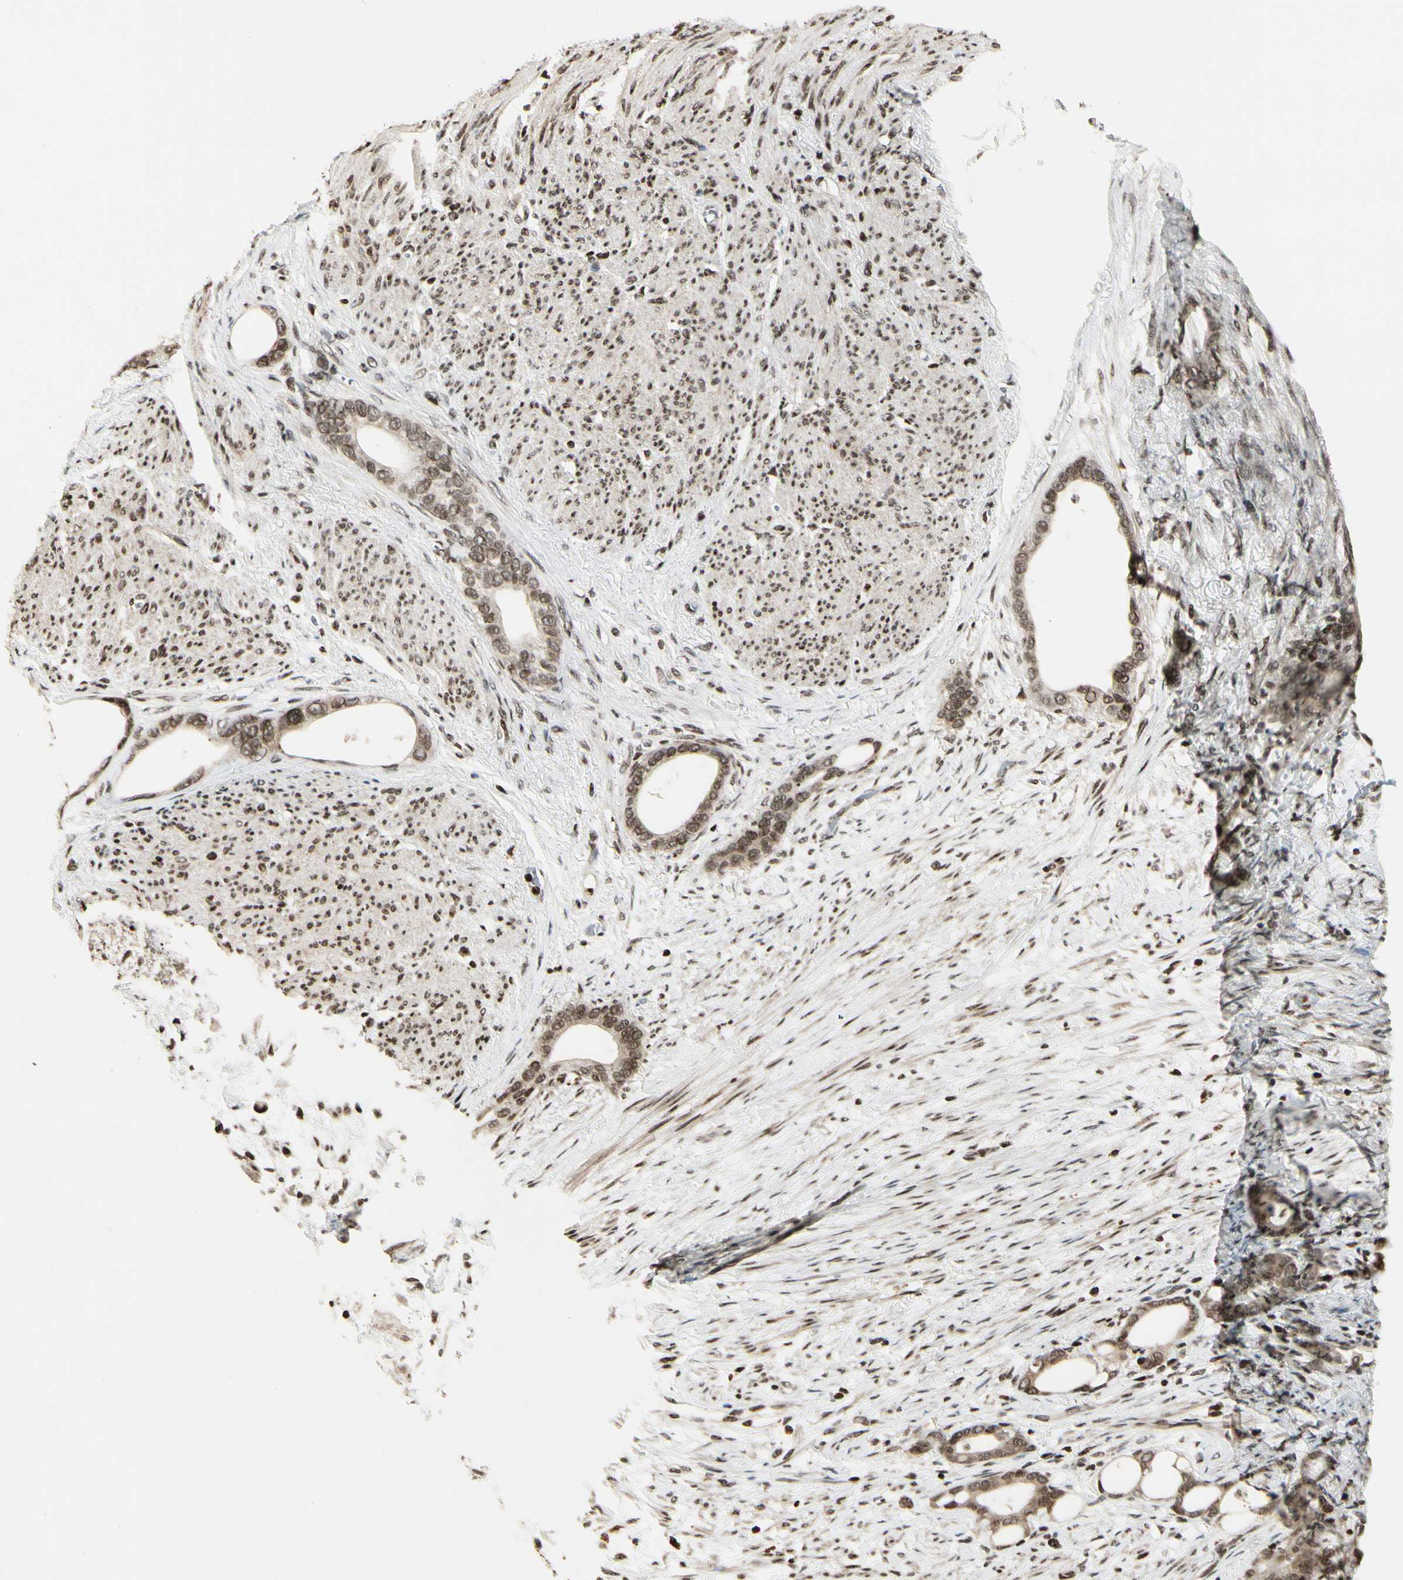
{"staining": {"intensity": "moderate", "quantity": ">75%", "location": "nuclear"}, "tissue": "stomach cancer", "cell_type": "Tumor cells", "image_type": "cancer", "snomed": [{"axis": "morphology", "description": "Adenocarcinoma, NOS"}, {"axis": "topography", "description": "Stomach"}], "caption": "Brown immunohistochemical staining in human stomach cancer reveals moderate nuclear staining in about >75% of tumor cells.", "gene": "TSHZ3", "patient": {"sex": "female", "age": 75}}